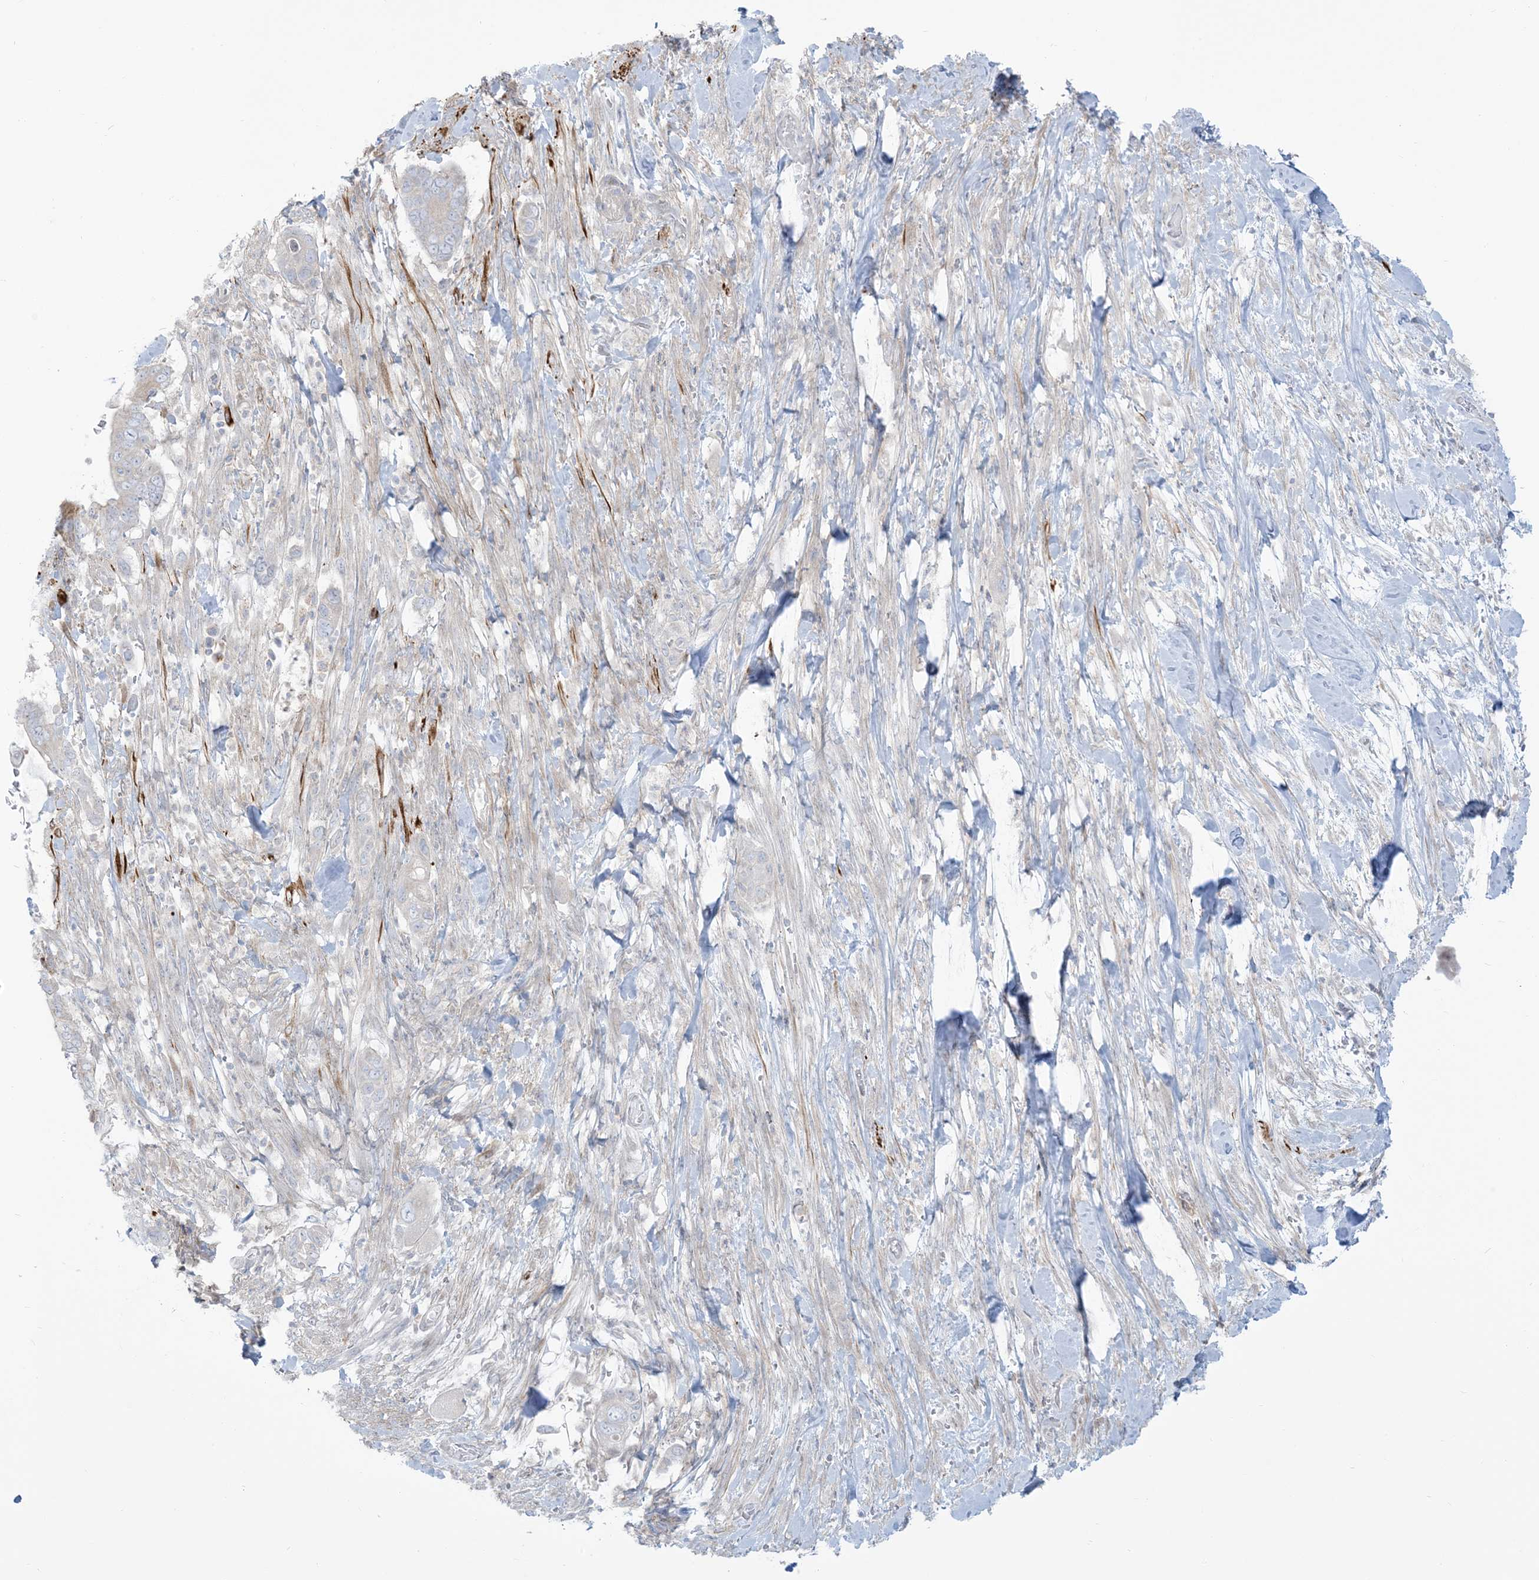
{"staining": {"intensity": "negative", "quantity": "none", "location": "none"}, "tissue": "pancreatic cancer", "cell_type": "Tumor cells", "image_type": "cancer", "snomed": [{"axis": "morphology", "description": "Adenocarcinoma, NOS"}, {"axis": "topography", "description": "Pancreas"}], "caption": "The histopathology image shows no staining of tumor cells in adenocarcinoma (pancreatic). The staining is performed using DAB (3,3'-diaminobenzidine) brown chromogen with nuclei counter-stained in using hematoxylin.", "gene": "AFTPH", "patient": {"sex": "male", "age": 68}}